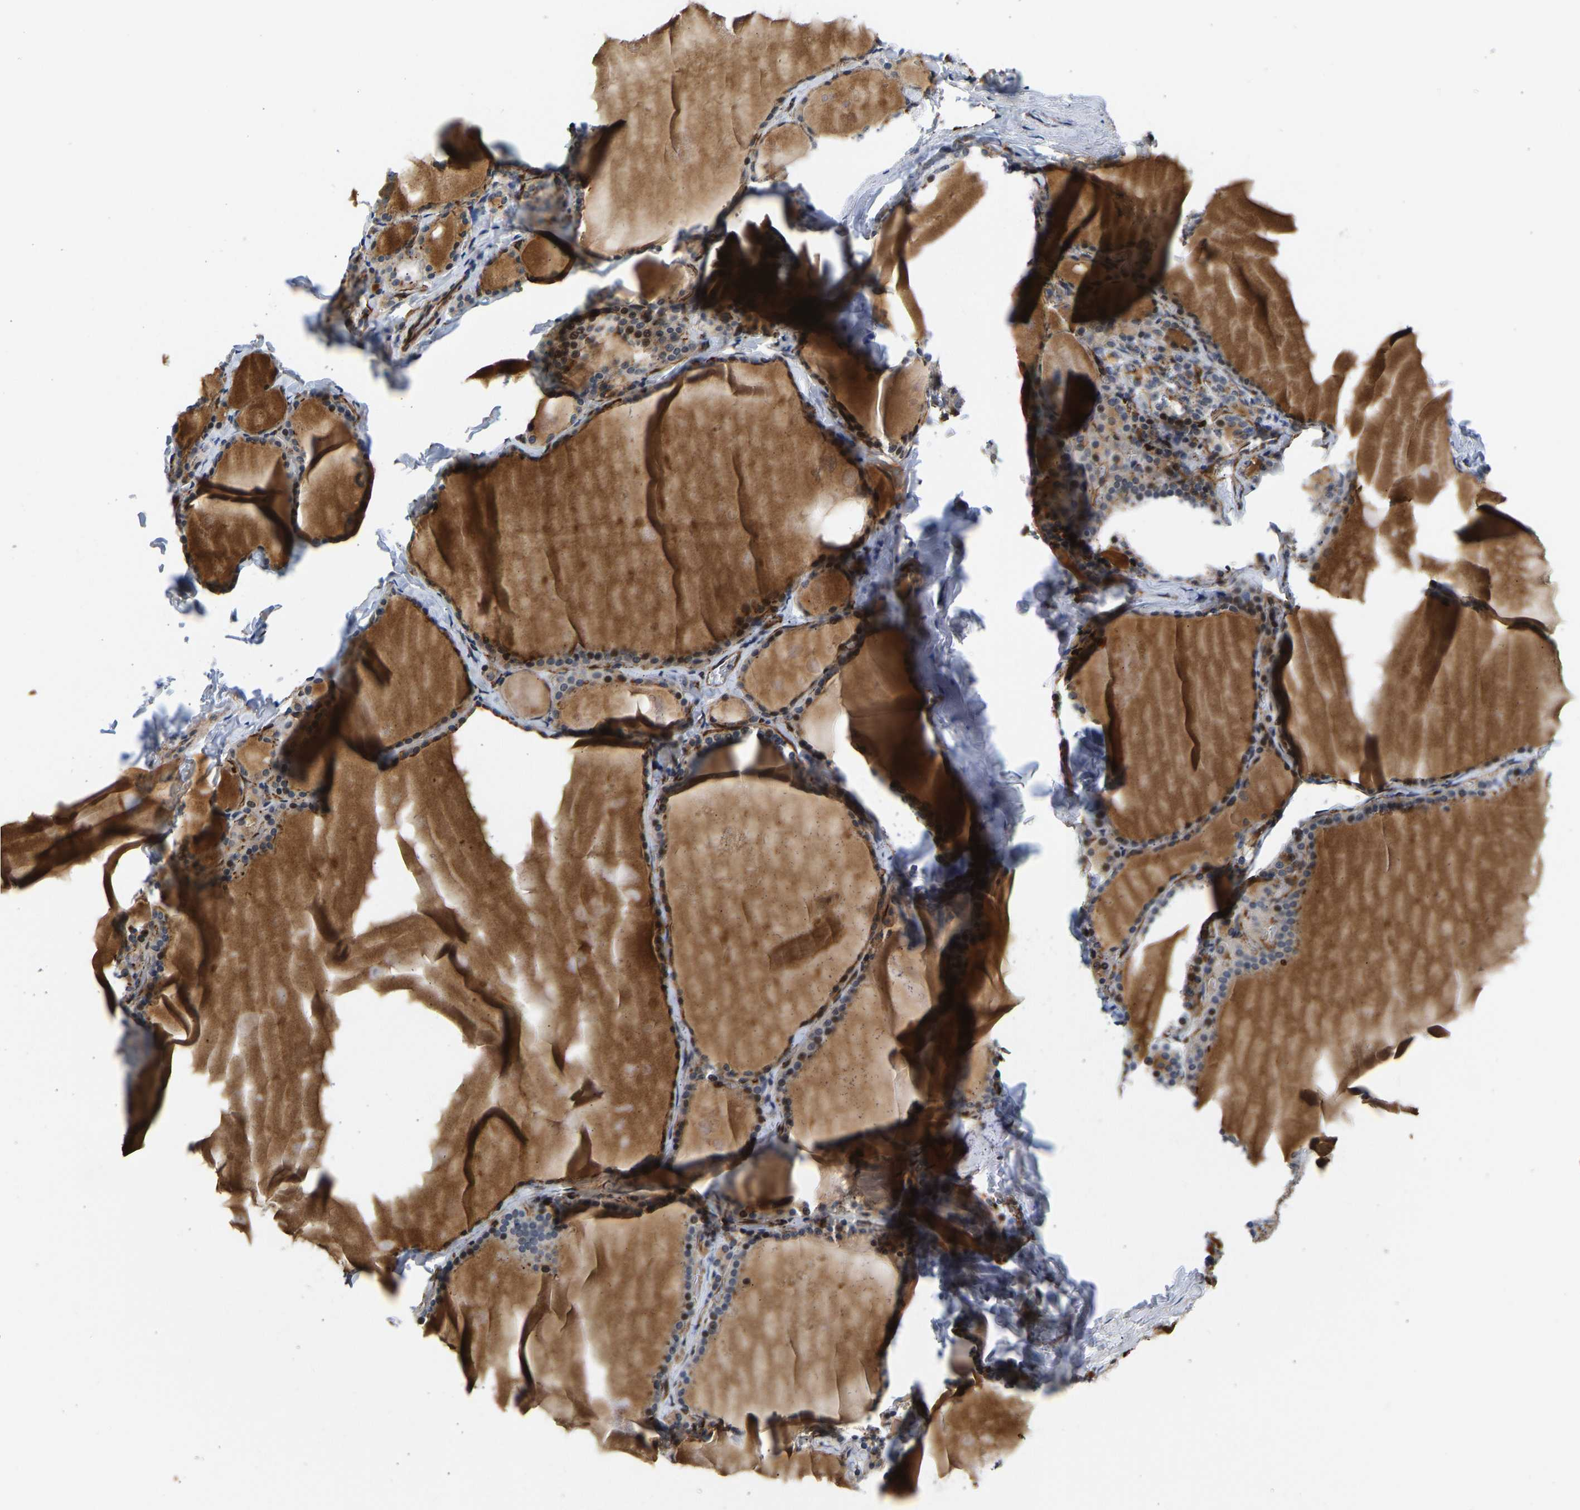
{"staining": {"intensity": "moderate", "quantity": "25%-75%", "location": "cytoplasmic/membranous,nuclear"}, "tissue": "thyroid gland", "cell_type": "Glandular cells", "image_type": "normal", "snomed": [{"axis": "morphology", "description": "Normal tissue, NOS"}, {"axis": "topography", "description": "Thyroid gland"}], "caption": "Immunohistochemical staining of benign human thyroid gland displays moderate cytoplasmic/membranous,nuclear protein expression in approximately 25%-75% of glandular cells.", "gene": "RESF1", "patient": {"sex": "male", "age": 56}}